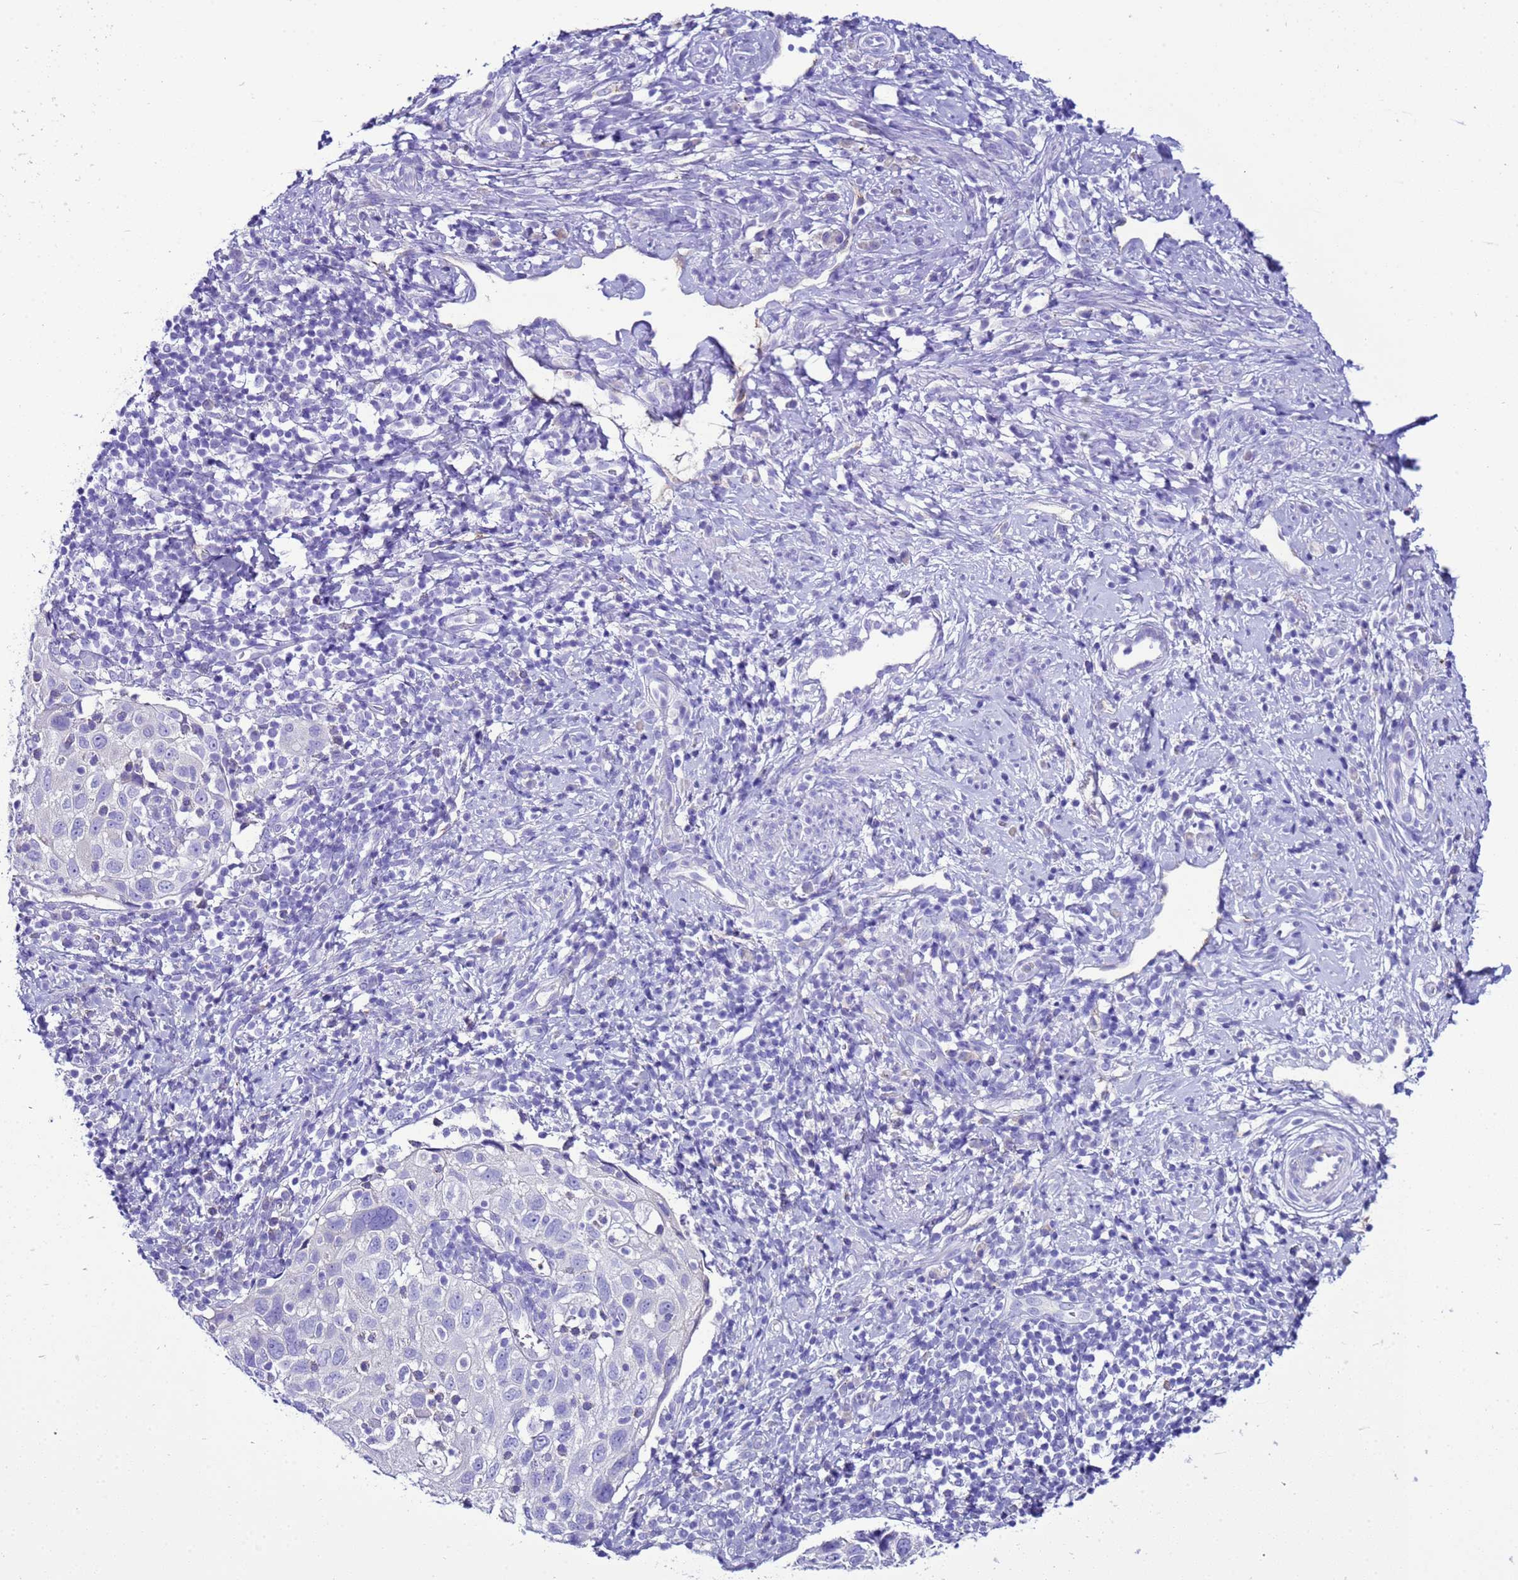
{"staining": {"intensity": "negative", "quantity": "none", "location": "none"}, "tissue": "cervical cancer", "cell_type": "Tumor cells", "image_type": "cancer", "snomed": [{"axis": "morphology", "description": "Squamous cell carcinoma, NOS"}, {"axis": "topography", "description": "Cervix"}], "caption": "A micrograph of squamous cell carcinoma (cervical) stained for a protein demonstrates no brown staining in tumor cells.", "gene": "BEST2", "patient": {"sex": "female", "age": 70}}